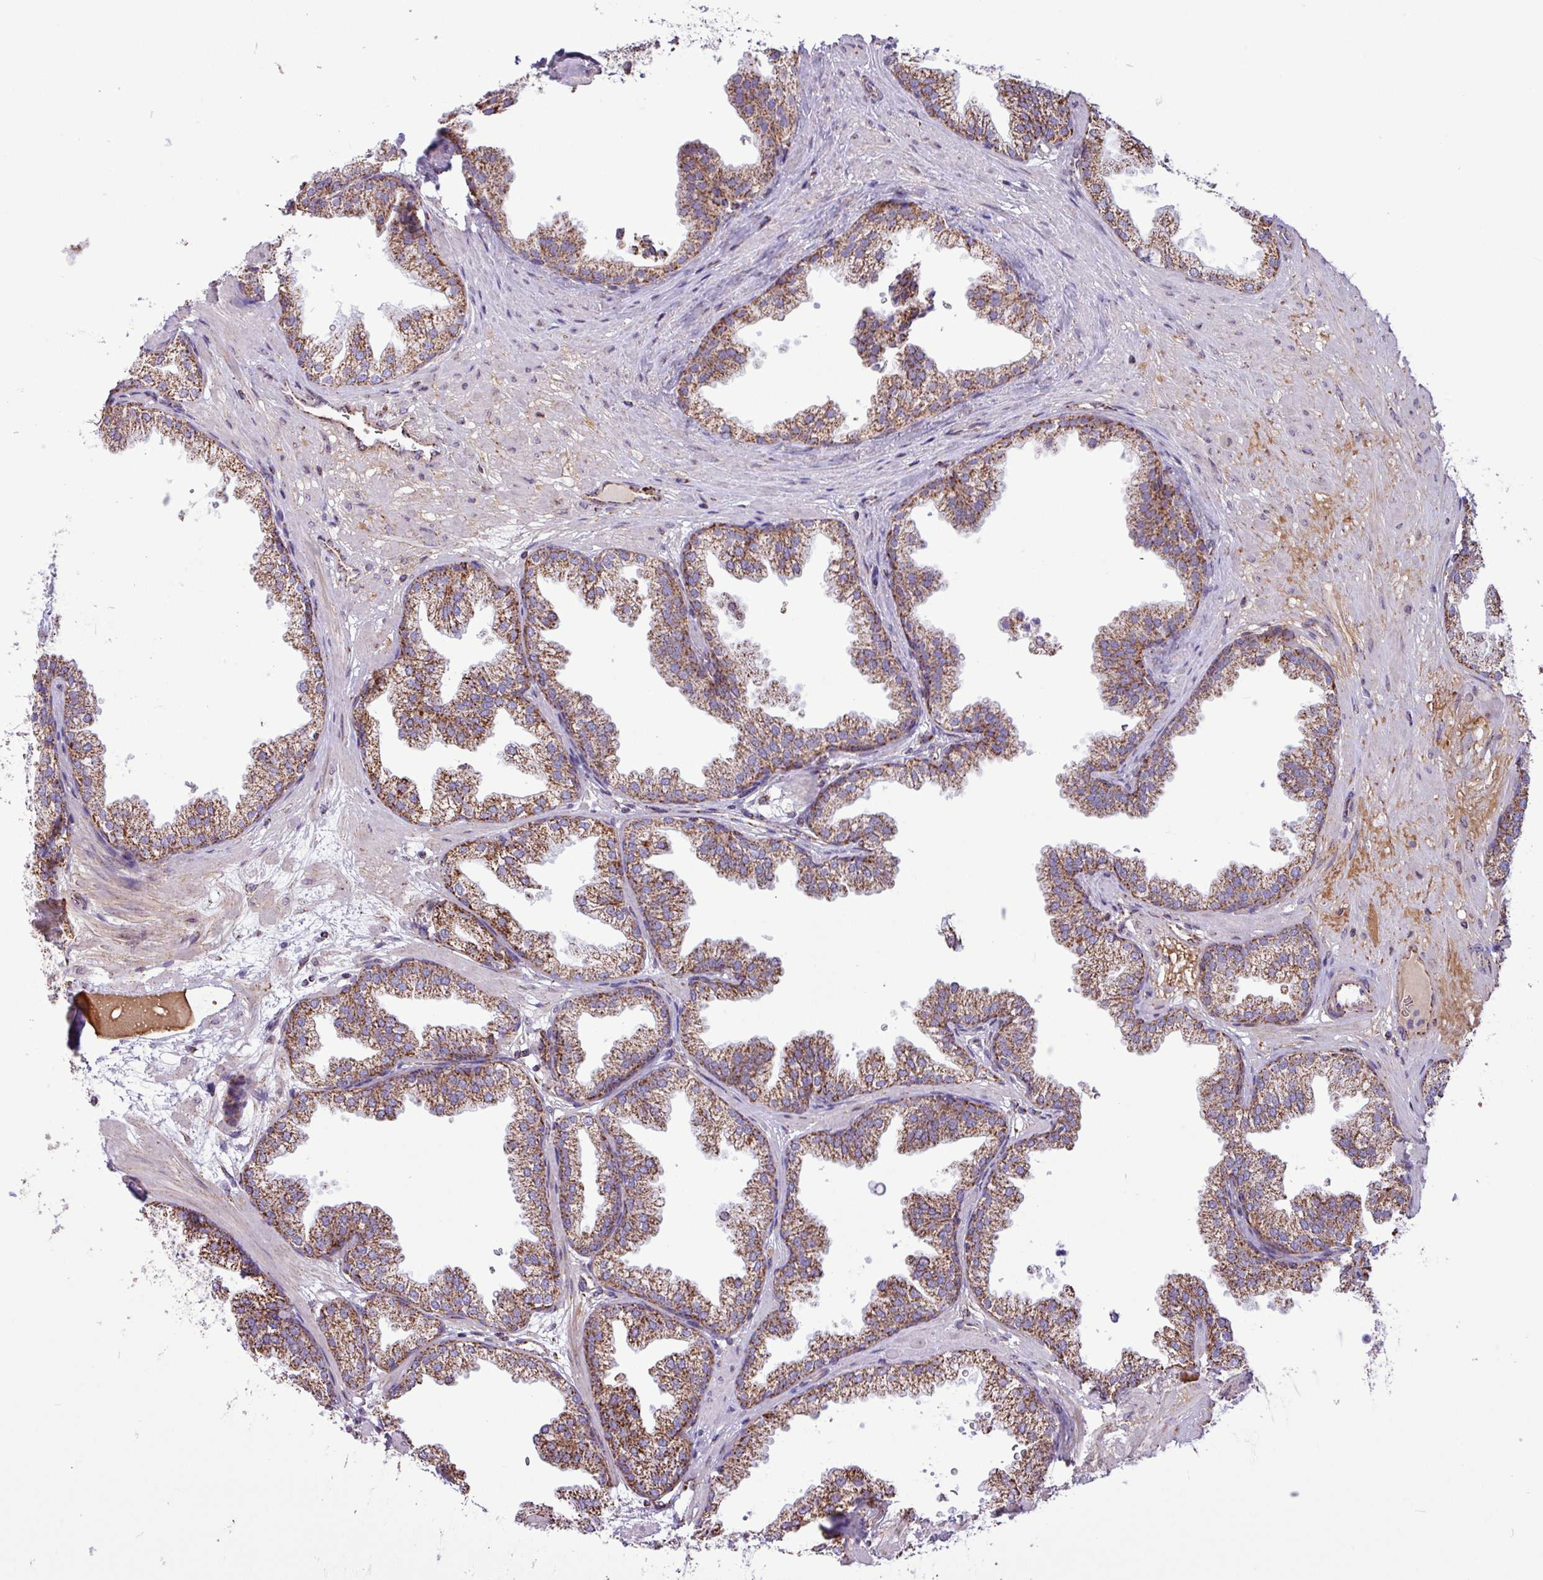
{"staining": {"intensity": "strong", "quantity": ">75%", "location": "cytoplasmic/membranous"}, "tissue": "prostate", "cell_type": "Glandular cells", "image_type": "normal", "snomed": [{"axis": "morphology", "description": "Normal tissue, NOS"}, {"axis": "topography", "description": "Prostate"}], "caption": "Protein staining of unremarkable prostate exhibits strong cytoplasmic/membranous staining in approximately >75% of glandular cells. The staining was performed using DAB to visualize the protein expression in brown, while the nuclei were stained in blue with hematoxylin (Magnification: 20x).", "gene": "RTL3", "patient": {"sex": "male", "age": 37}}